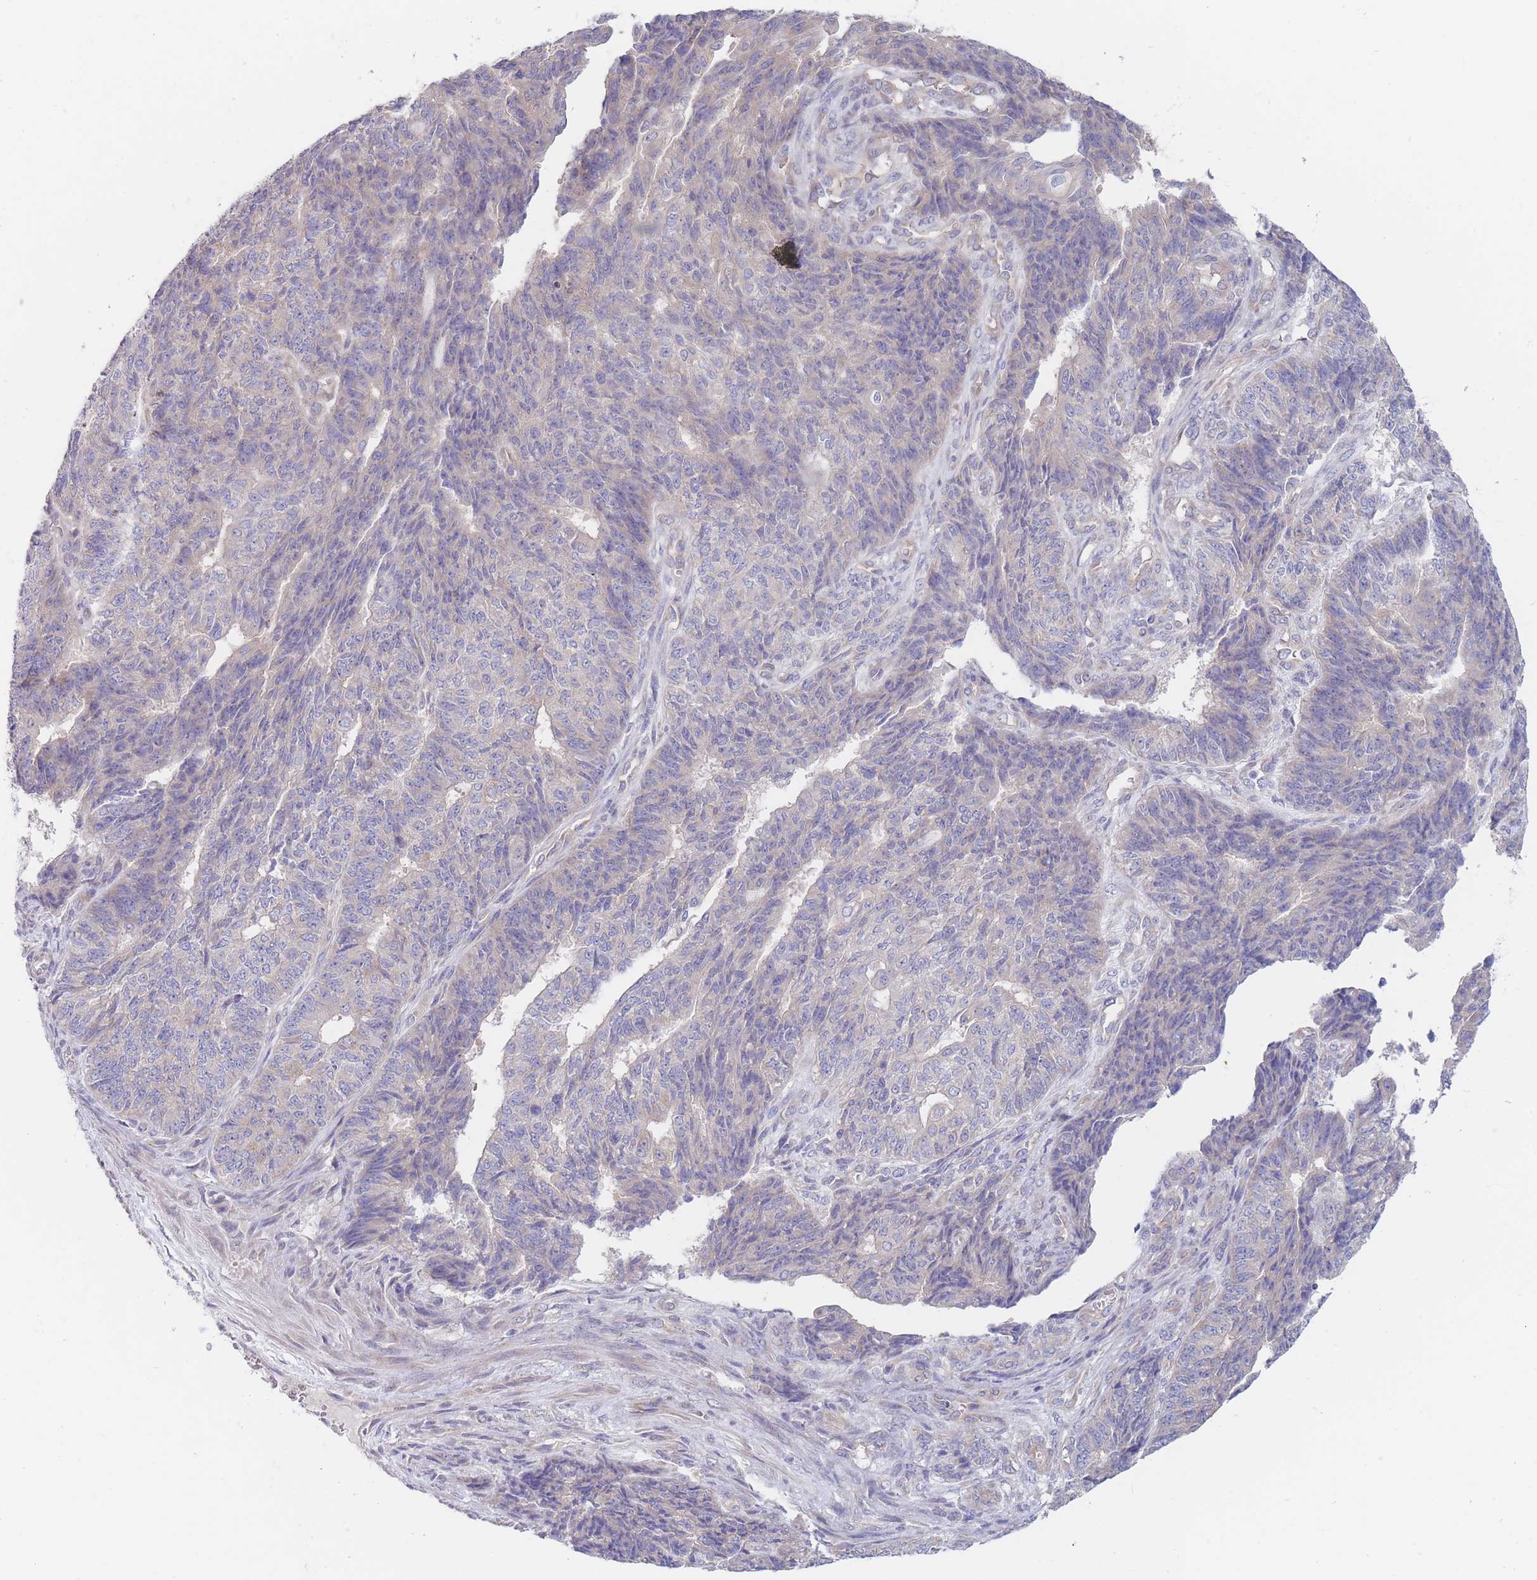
{"staining": {"intensity": "negative", "quantity": "none", "location": "none"}, "tissue": "endometrial cancer", "cell_type": "Tumor cells", "image_type": "cancer", "snomed": [{"axis": "morphology", "description": "Adenocarcinoma, NOS"}, {"axis": "topography", "description": "Endometrium"}], "caption": "The image displays no significant positivity in tumor cells of adenocarcinoma (endometrial). (DAB (3,3'-diaminobenzidine) IHC visualized using brightfield microscopy, high magnification).", "gene": "ZNF281", "patient": {"sex": "female", "age": 32}}